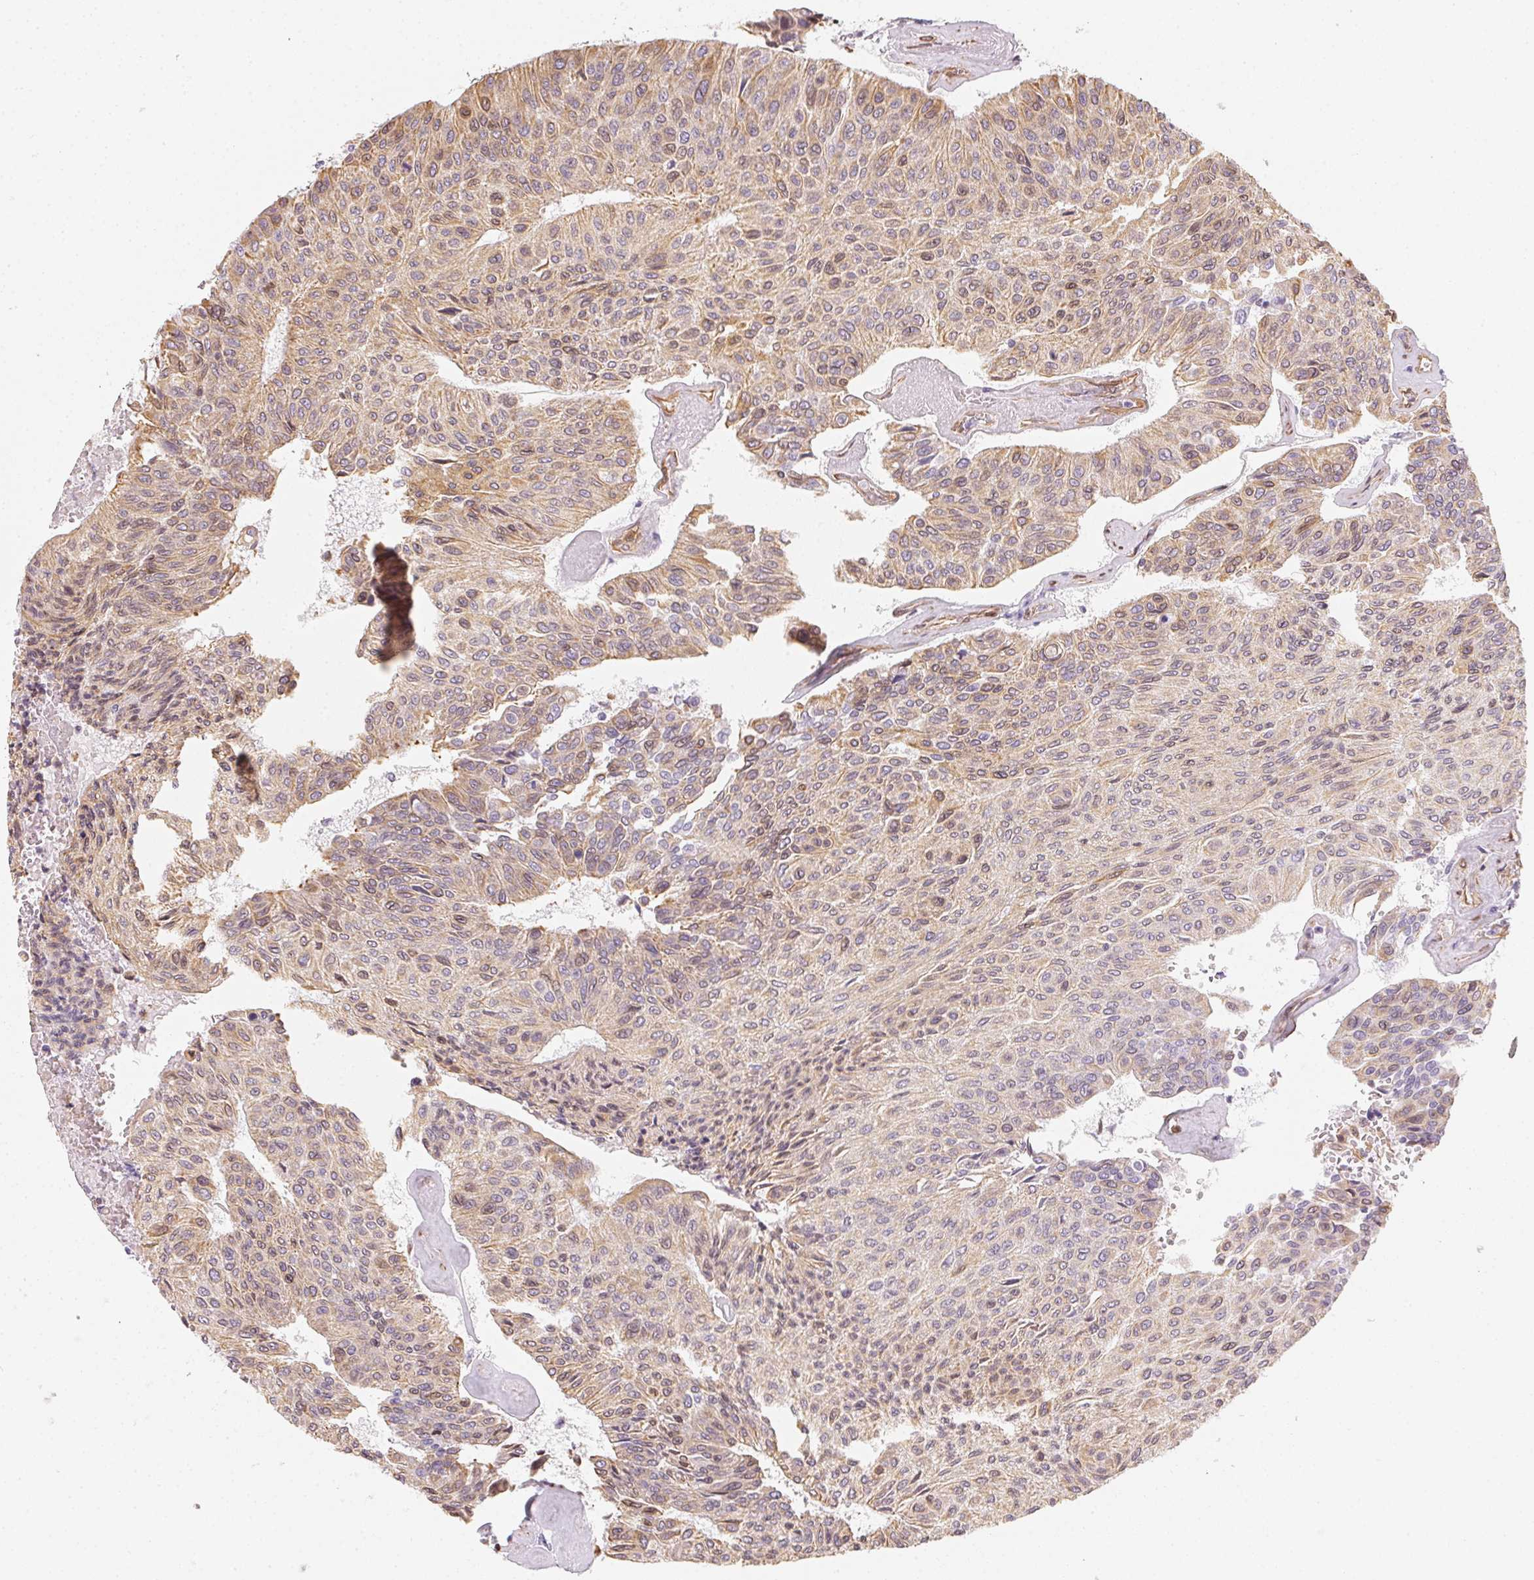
{"staining": {"intensity": "weak", "quantity": ">75%", "location": "cytoplasmic/membranous"}, "tissue": "urothelial cancer", "cell_type": "Tumor cells", "image_type": "cancer", "snomed": [{"axis": "morphology", "description": "Urothelial carcinoma, High grade"}, {"axis": "topography", "description": "Urinary bladder"}], "caption": "Weak cytoplasmic/membranous expression is appreciated in about >75% of tumor cells in high-grade urothelial carcinoma.", "gene": "RSBN1", "patient": {"sex": "male", "age": 66}}